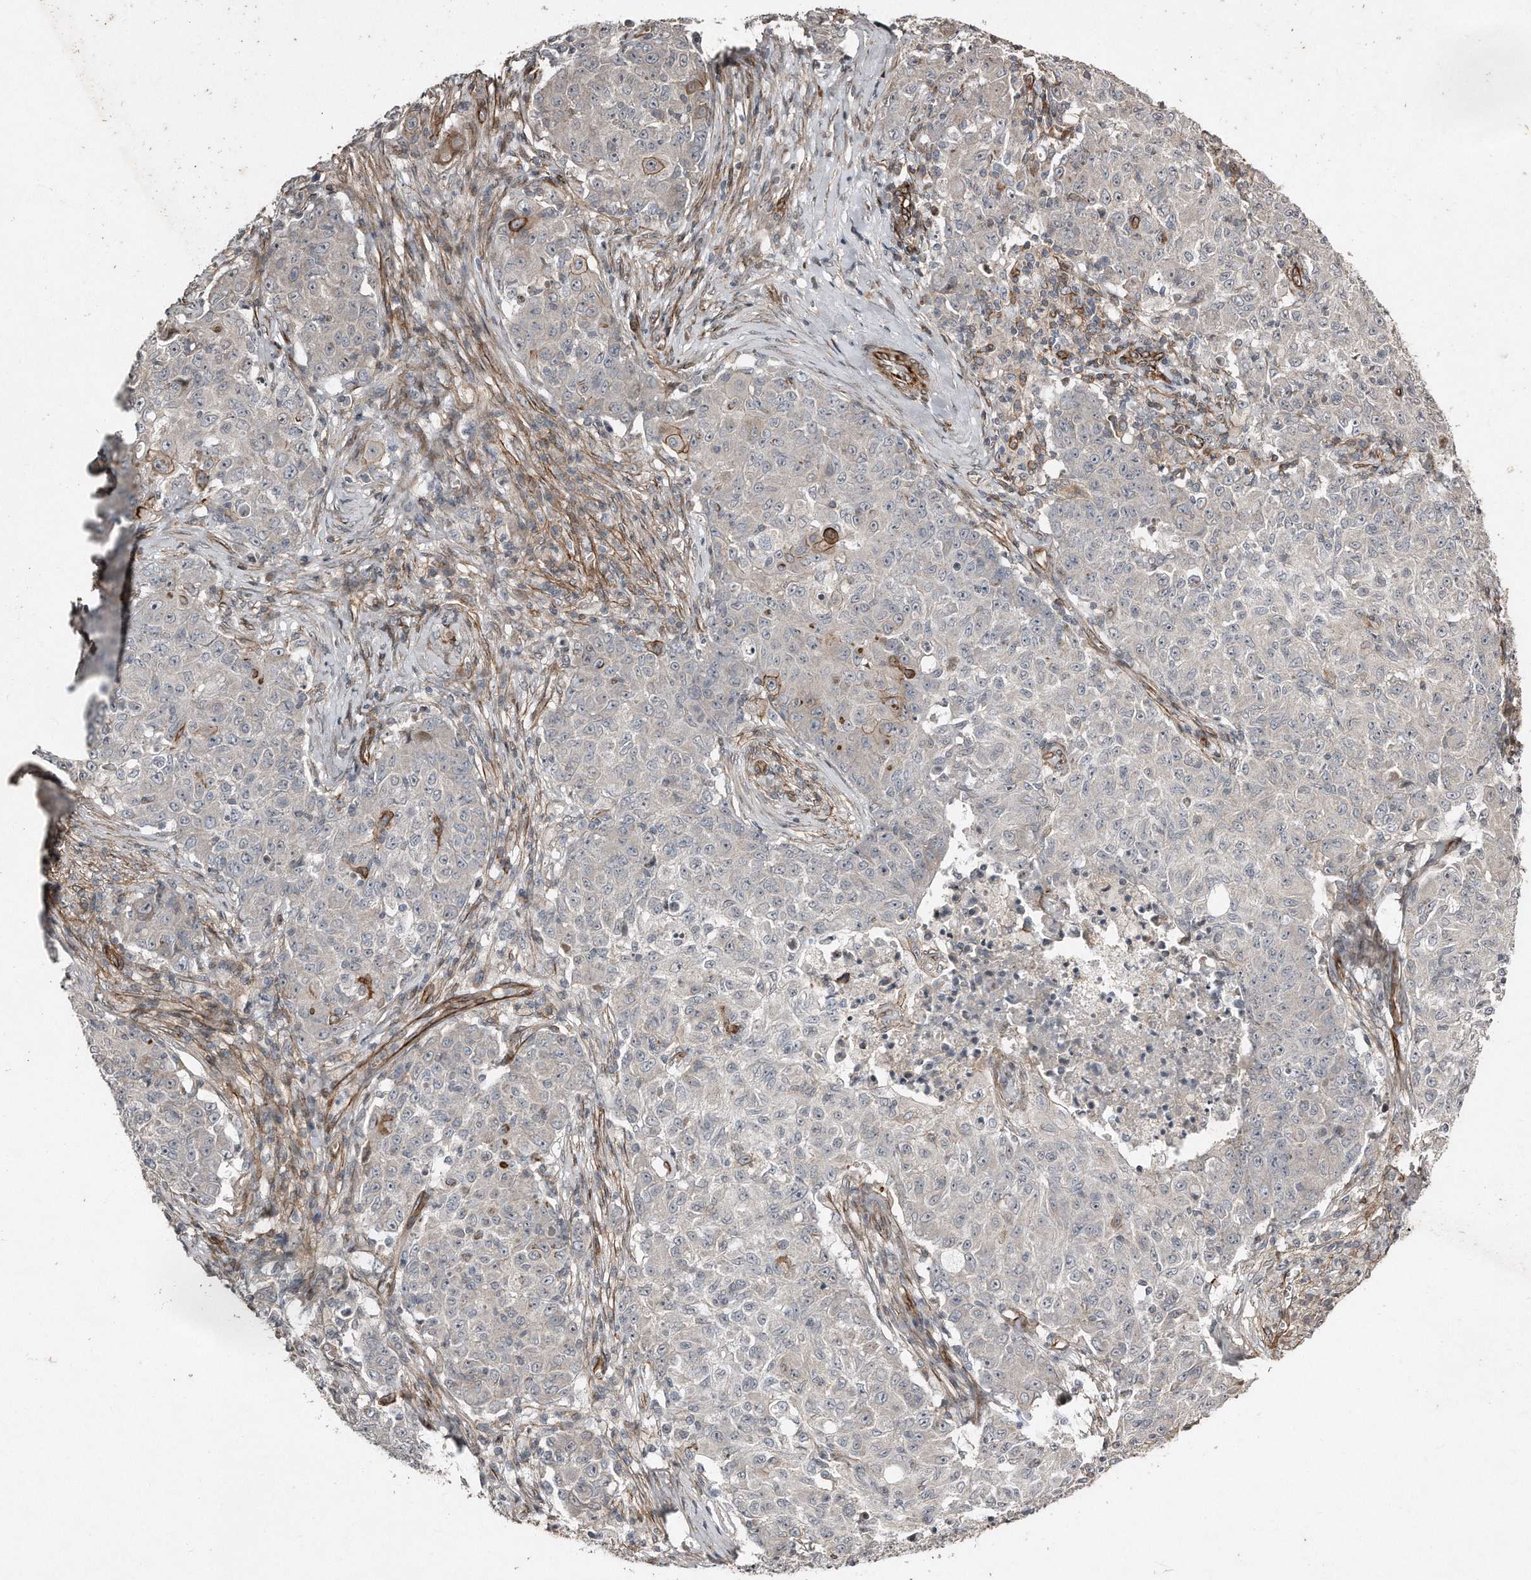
{"staining": {"intensity": "negative", "quantity": "none", "location": "none"}, "tissue": "ovarian cancer", "cell_type": "Tumor cells", "image_type": "cancer", "snomed": [{"axis": "morphology", "description": "Carcinoma, endometroid"}, {"axis": "topography", "description": "Ovary"}], "caption": "This is a photomicrograph of immunohistochemistry (IHC) staining of ovarian cancer (endometroid carcinoma), which shows no expression in tumor cells.", "gene": "SNAP47", "patient": {"sex": "female", "age": 42}}